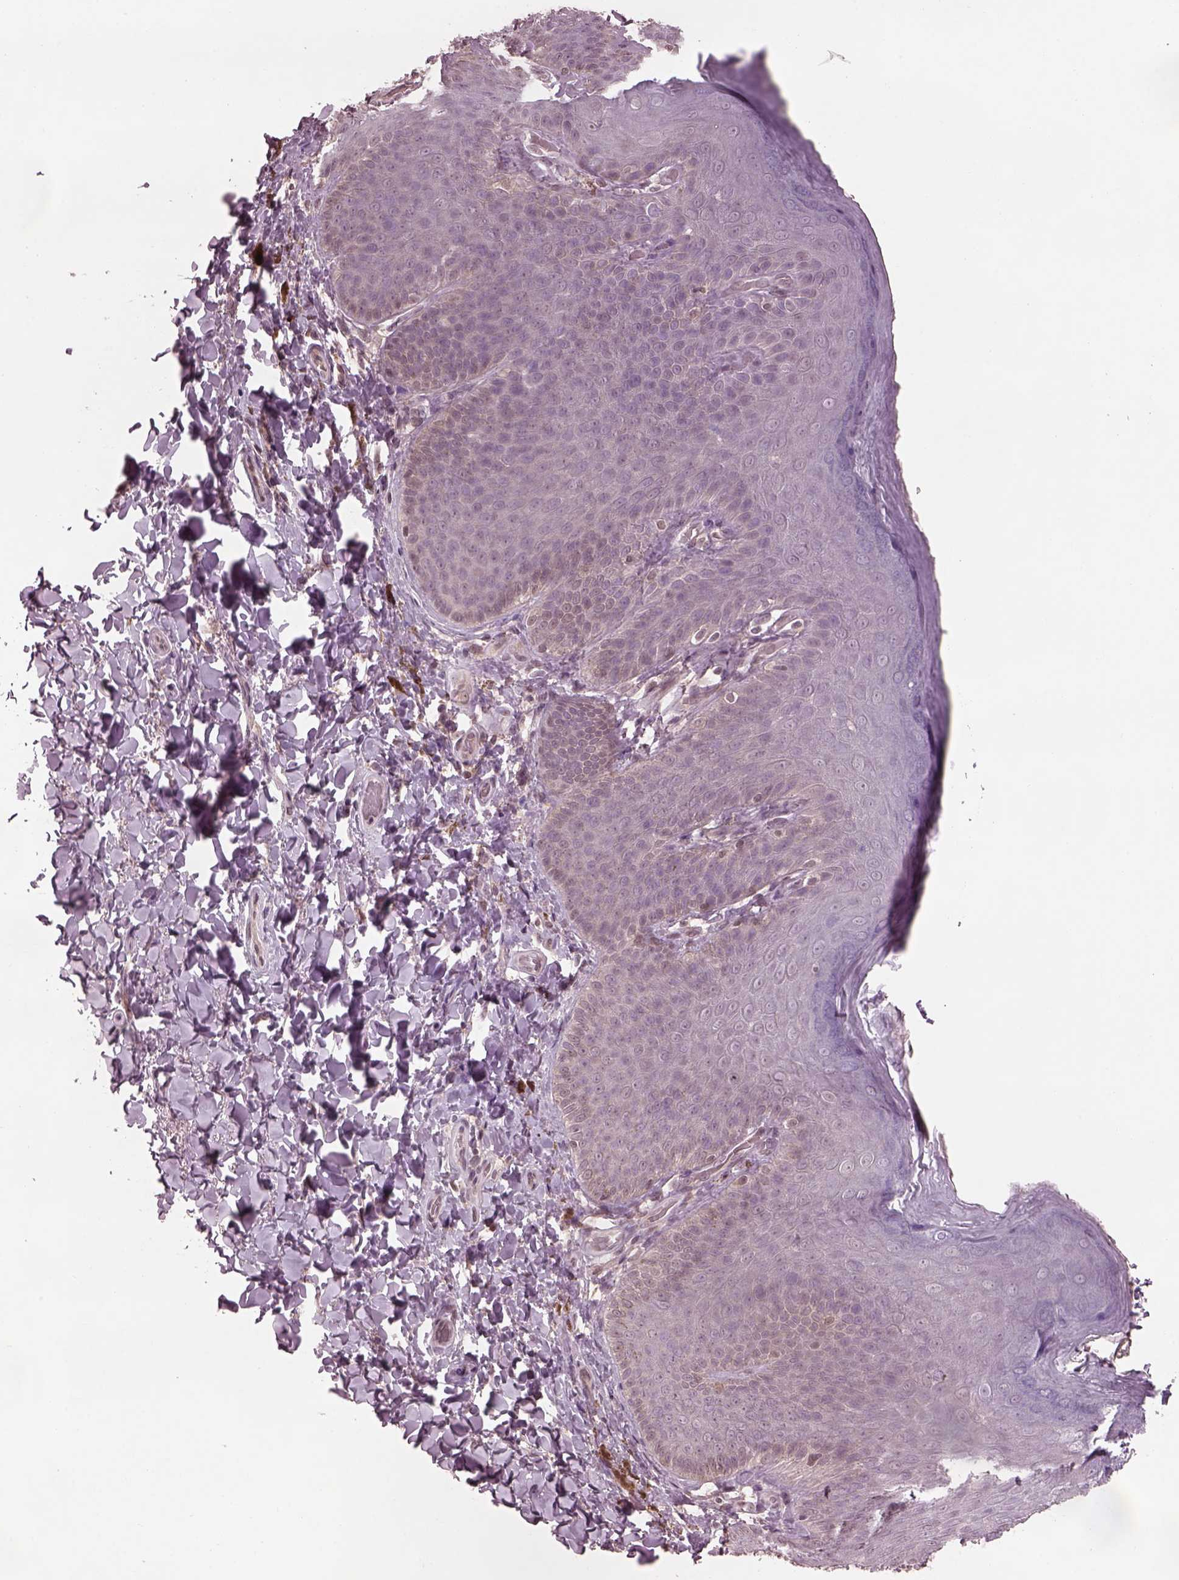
{"staining": {"intensity": "negative", "quantity": "none", "location": "none"}, "tissue": "skin", "cell_type": "Epidermal cells", "image_type": "normal", "snomed": [{"axis": "morphology", "description": "Normal tissue, NOS"}, {"axis": "topography", "description": "Anal"}], "caption": "Immunohistochemistry (IHC) of benign human skin reveals no positivity in epidermal cells. (DAB immunohistochemistry (IHC), high magnification).", "gene": "SRI", "patient": {"sex": "male", "age": 53}}